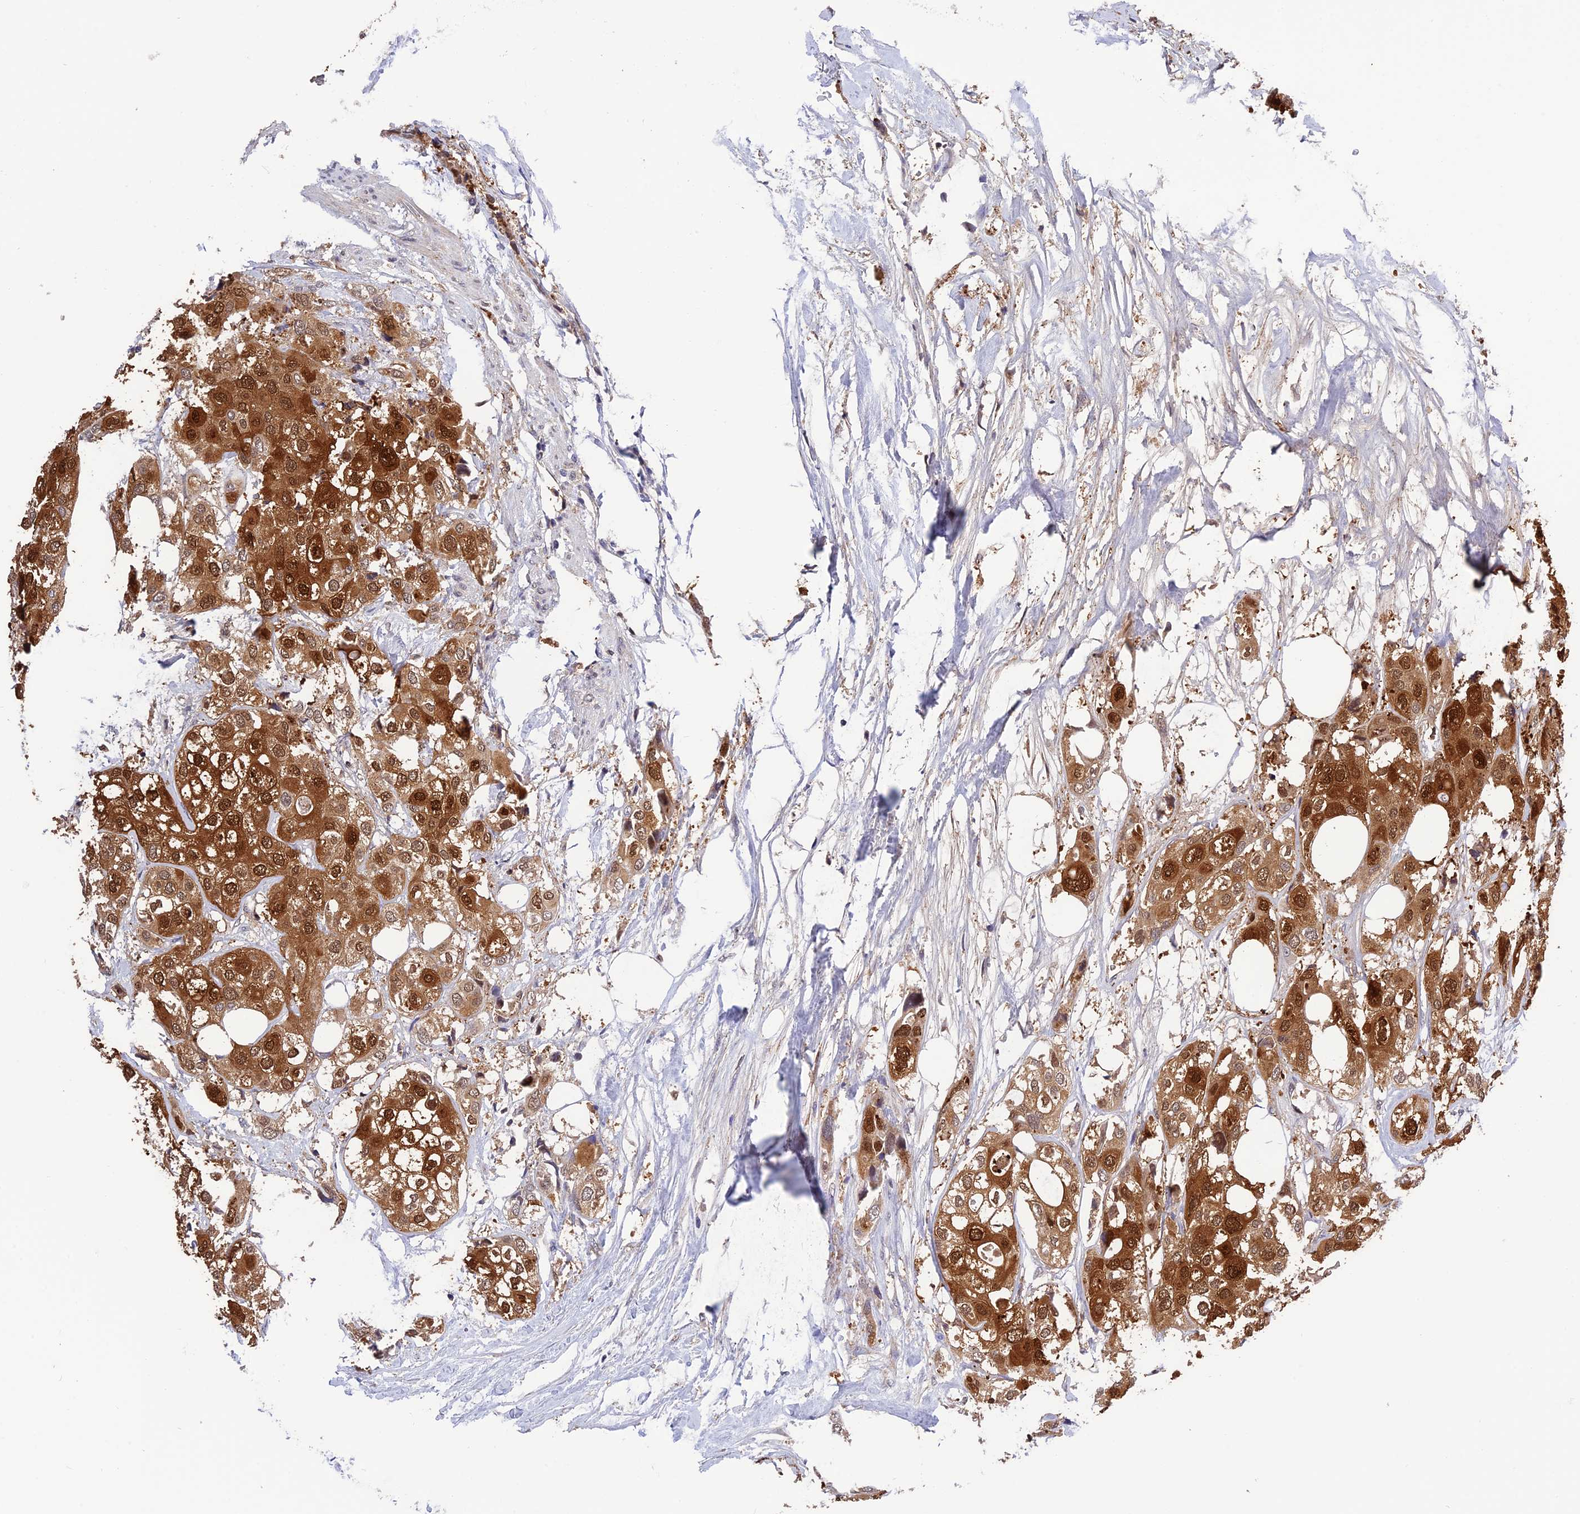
{"staining": {"intensity": "strong", "quantity": ">75%", "location": "cytoplasmic/membranous,nuclear"}, "tissue": "urothelial cancer", "cell_type": "Tumor cells", "image_type": "cancer", "snomed": [{"axis": "morphology", "description": "Urothelial carcinoma, High grade"}, {"axis": "topography", "description": "Urinary bladder"}], "caption": "Strong cytoplasmic/membranous and nuclear protein positivity is appreciated in approximately >75% of tumor cells in urothelial carcinoma (high-grade).", "gene": "MNS1", "patient": {"sex": "male", "age": 64}}